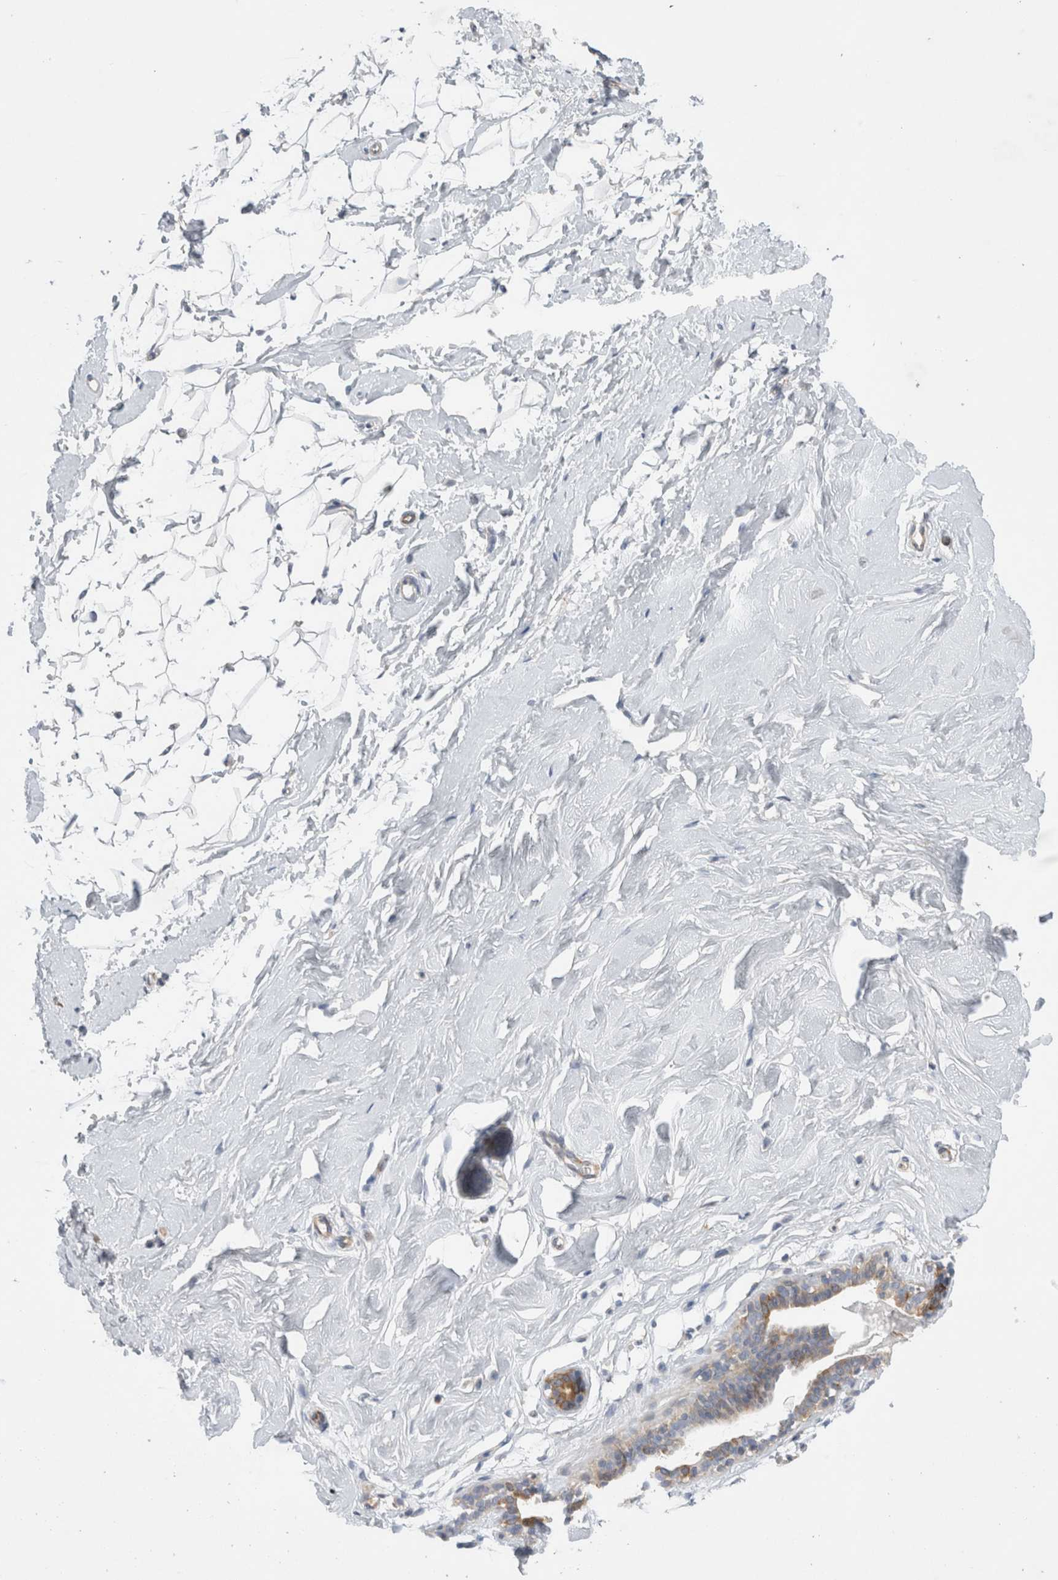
{"staining": {"intensity": "negative", "quantity": "none", "location": "none"}, "tissue": "breast", "cell_type": "Adipocytes", "image_type": "normal", "snomed": [{"axis": "morphology", "description": "Normal tissue, NOS"}, {"axis": "topography", "description": "Breast"}], "caption": "Protein analysis of normal breast displays no significant expression in adipocytes.", "gene": "ZNF23", "patient": {"sex": "female", "age": 23}}